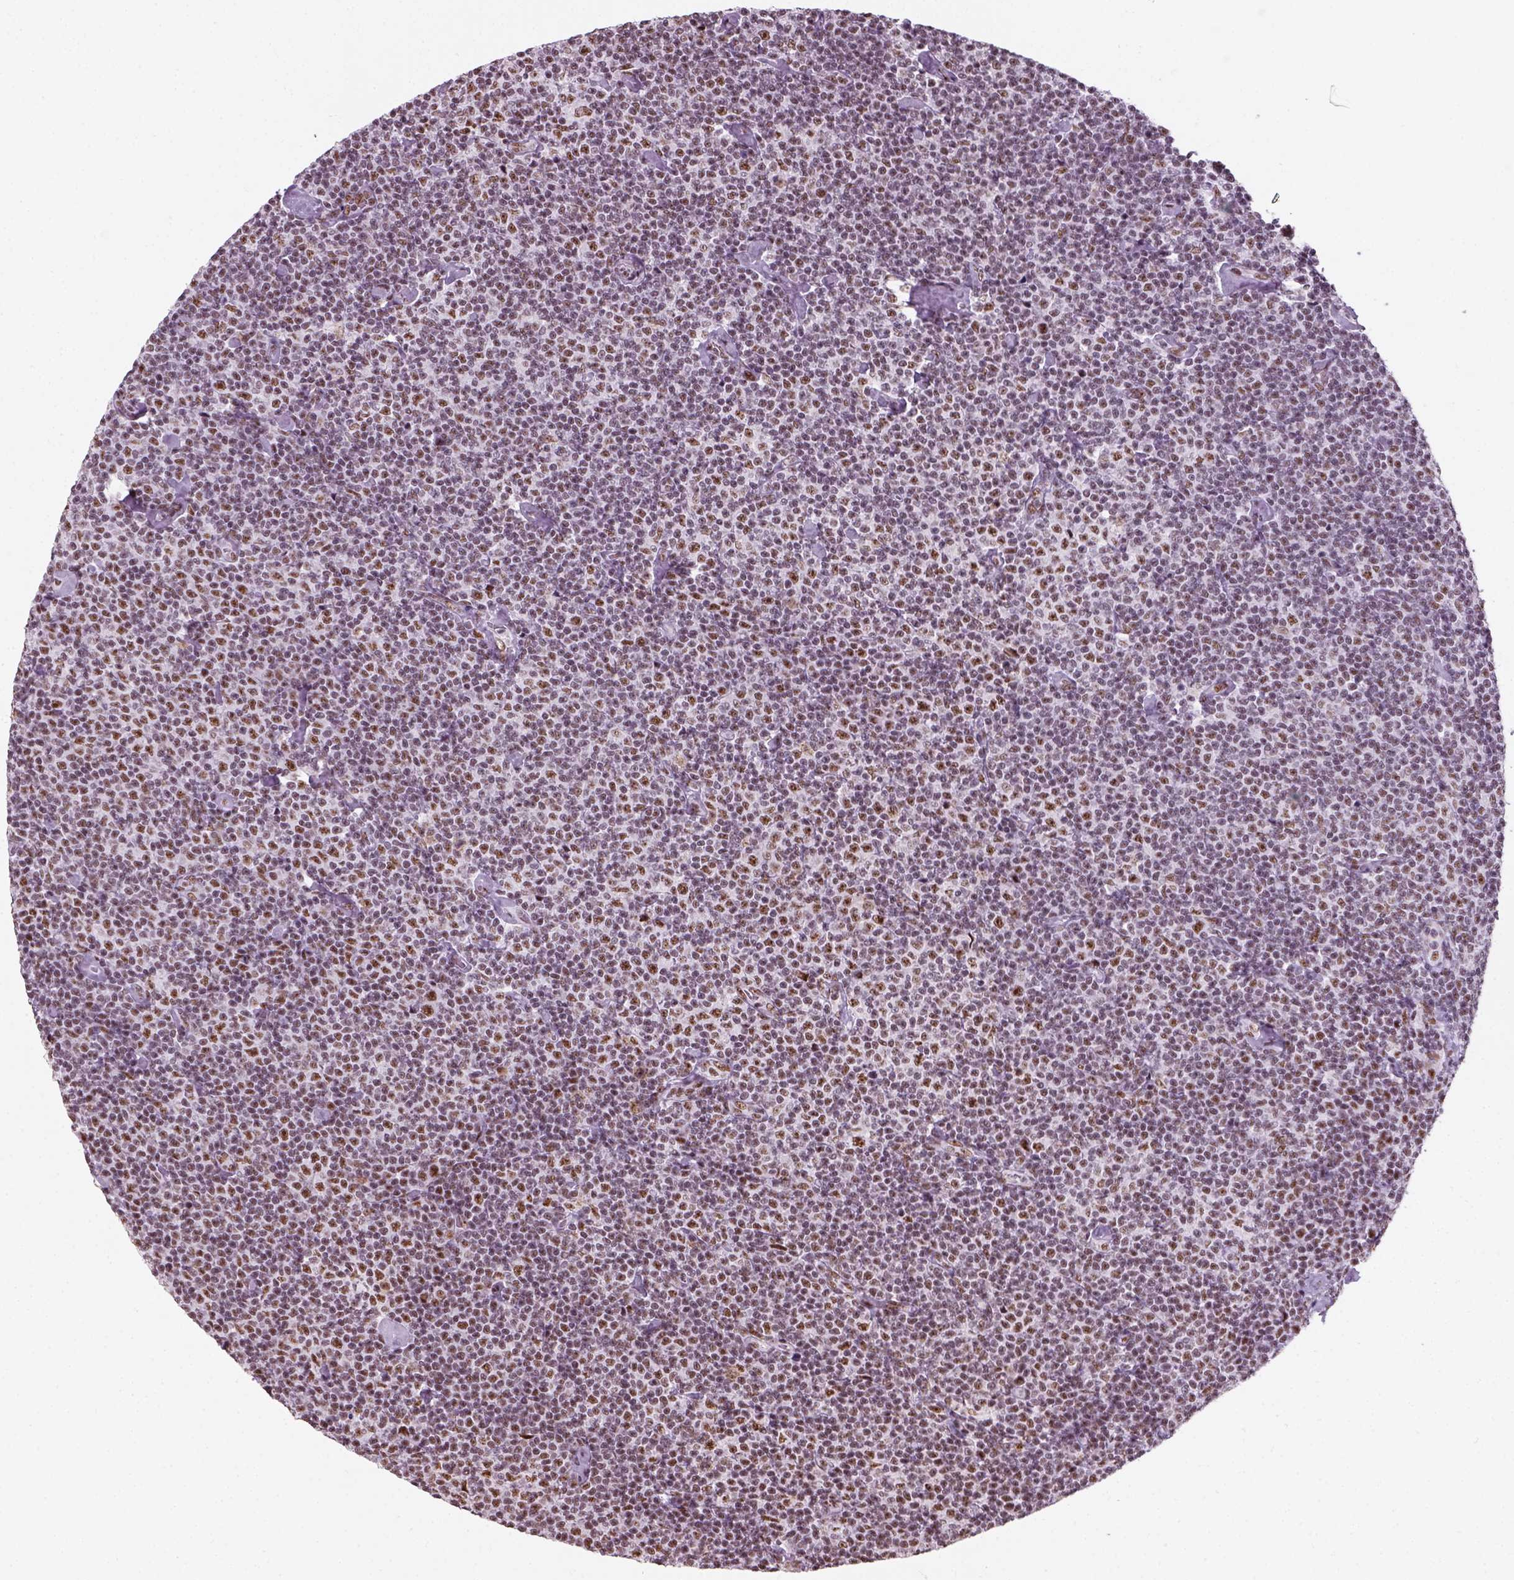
{"staining": {"intensity": "moderate", "quantity": "<25%", "location": "nuclear"}, "tissue": "lymphoma", "cell_type": "Tumor cells", "image_type": "cancer", "snomed": [{"axis": "morphology", "description": "Malignant lymphoma, non-Hodgkin's type, Low grade"}, {"axis": "topography", "description": "Lymph node"}], "caption": "Lymphoma tissue displays moderate nuclear staining in approximately <25% of tumor cells", "gene": "GTF2F1", "patient": {"sex": "male", "age": 81}}